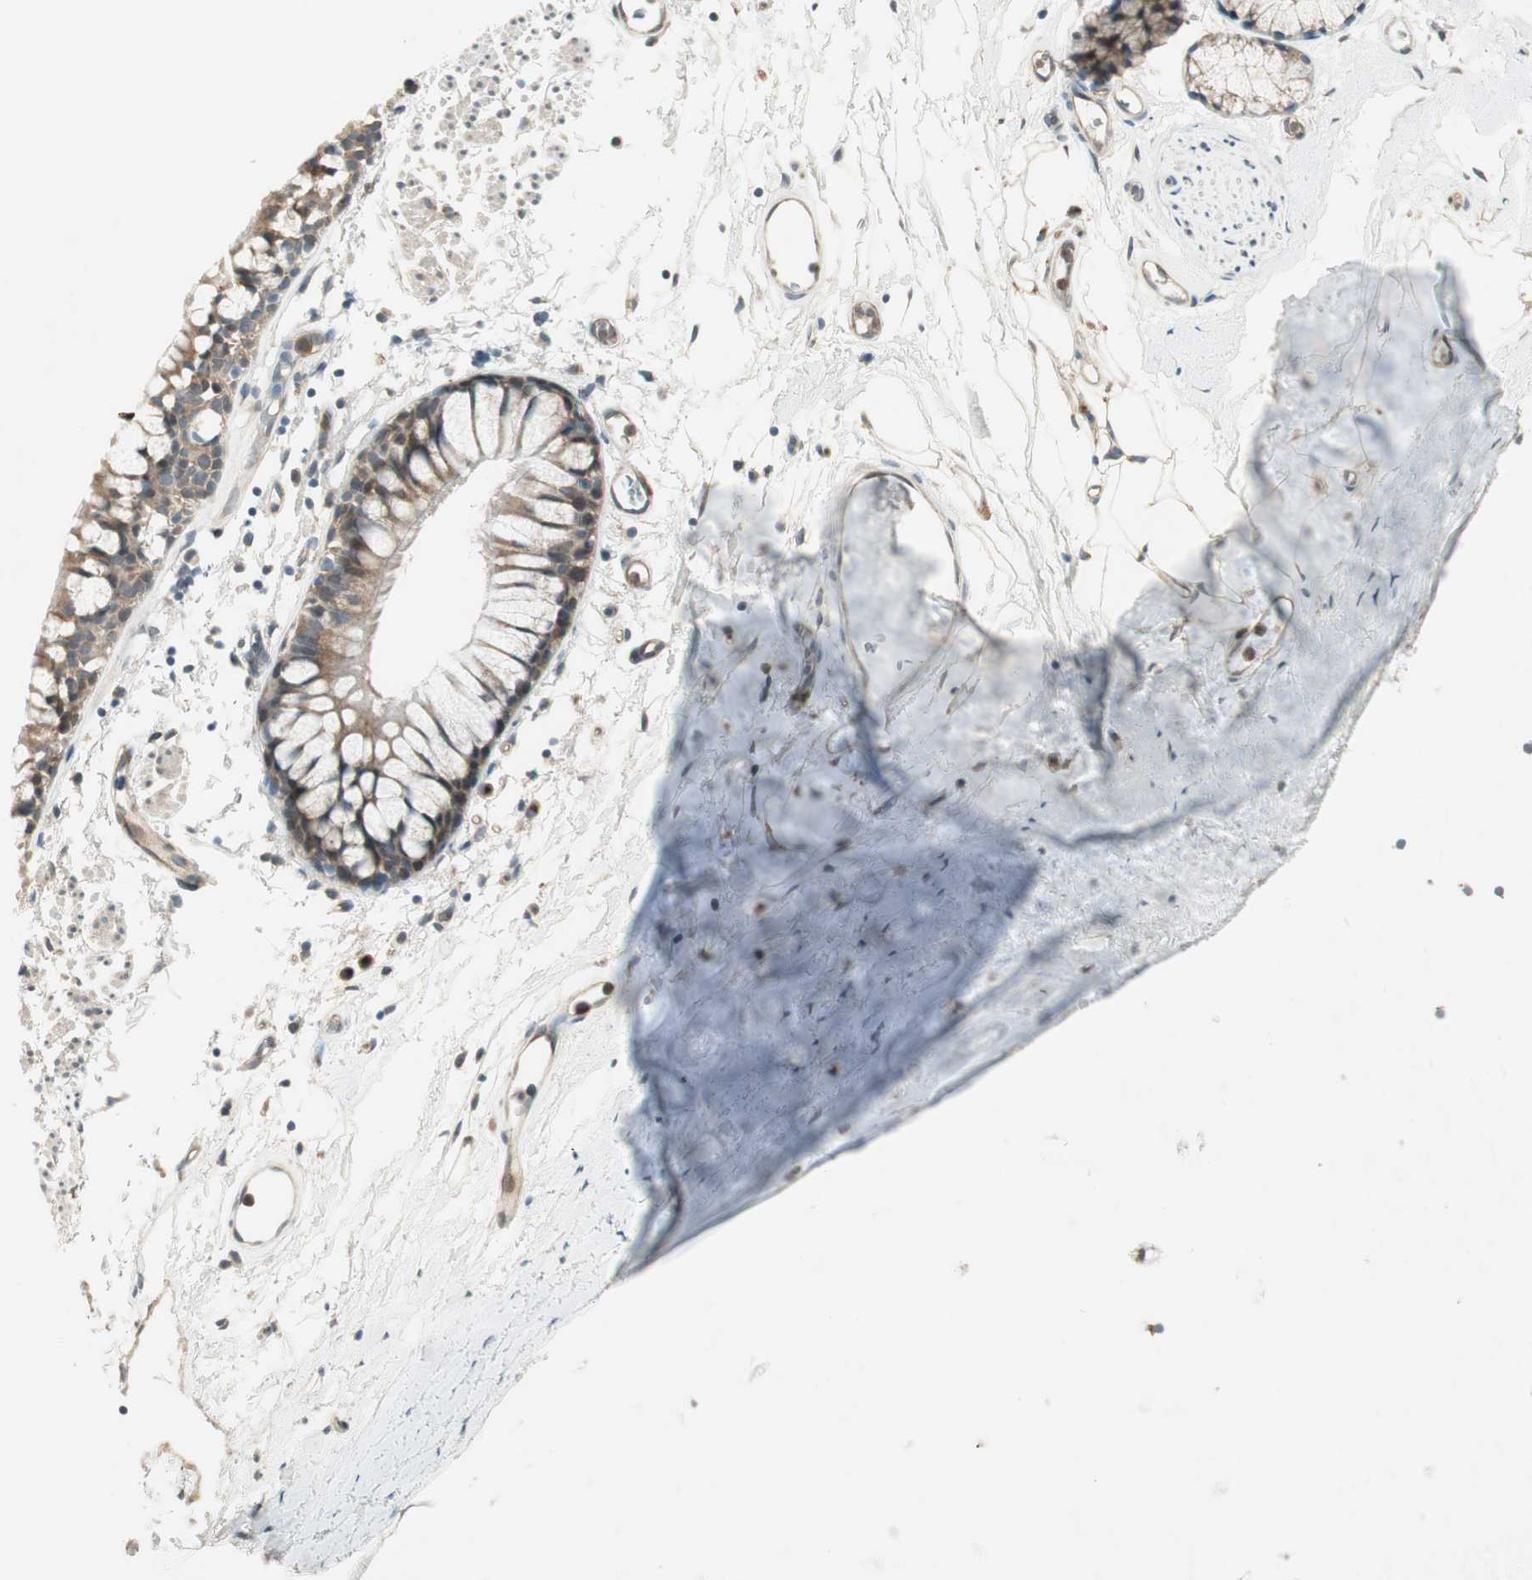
{"staining": {"intensity": "moderate", "quantity": ">75%", "location": "cytoplasmic/membranous"}, "tissue": "bronchus", "cell_type": "Respiratory epithelial cells", "image_type": "normal", "snomed": [{"axis": "morphology", "description": "Normal tissue, NOS"}, {"axis": "topography", "description": "Bronchus"}], "caption": "Respiratory epithelial cells show medium levels of moderate cytoplasmic/membranous staining in about >75% of cells in unremarkable bronchus.", "gene": "CGRRF1", "patient": {"sex": "female", "age": 73}}